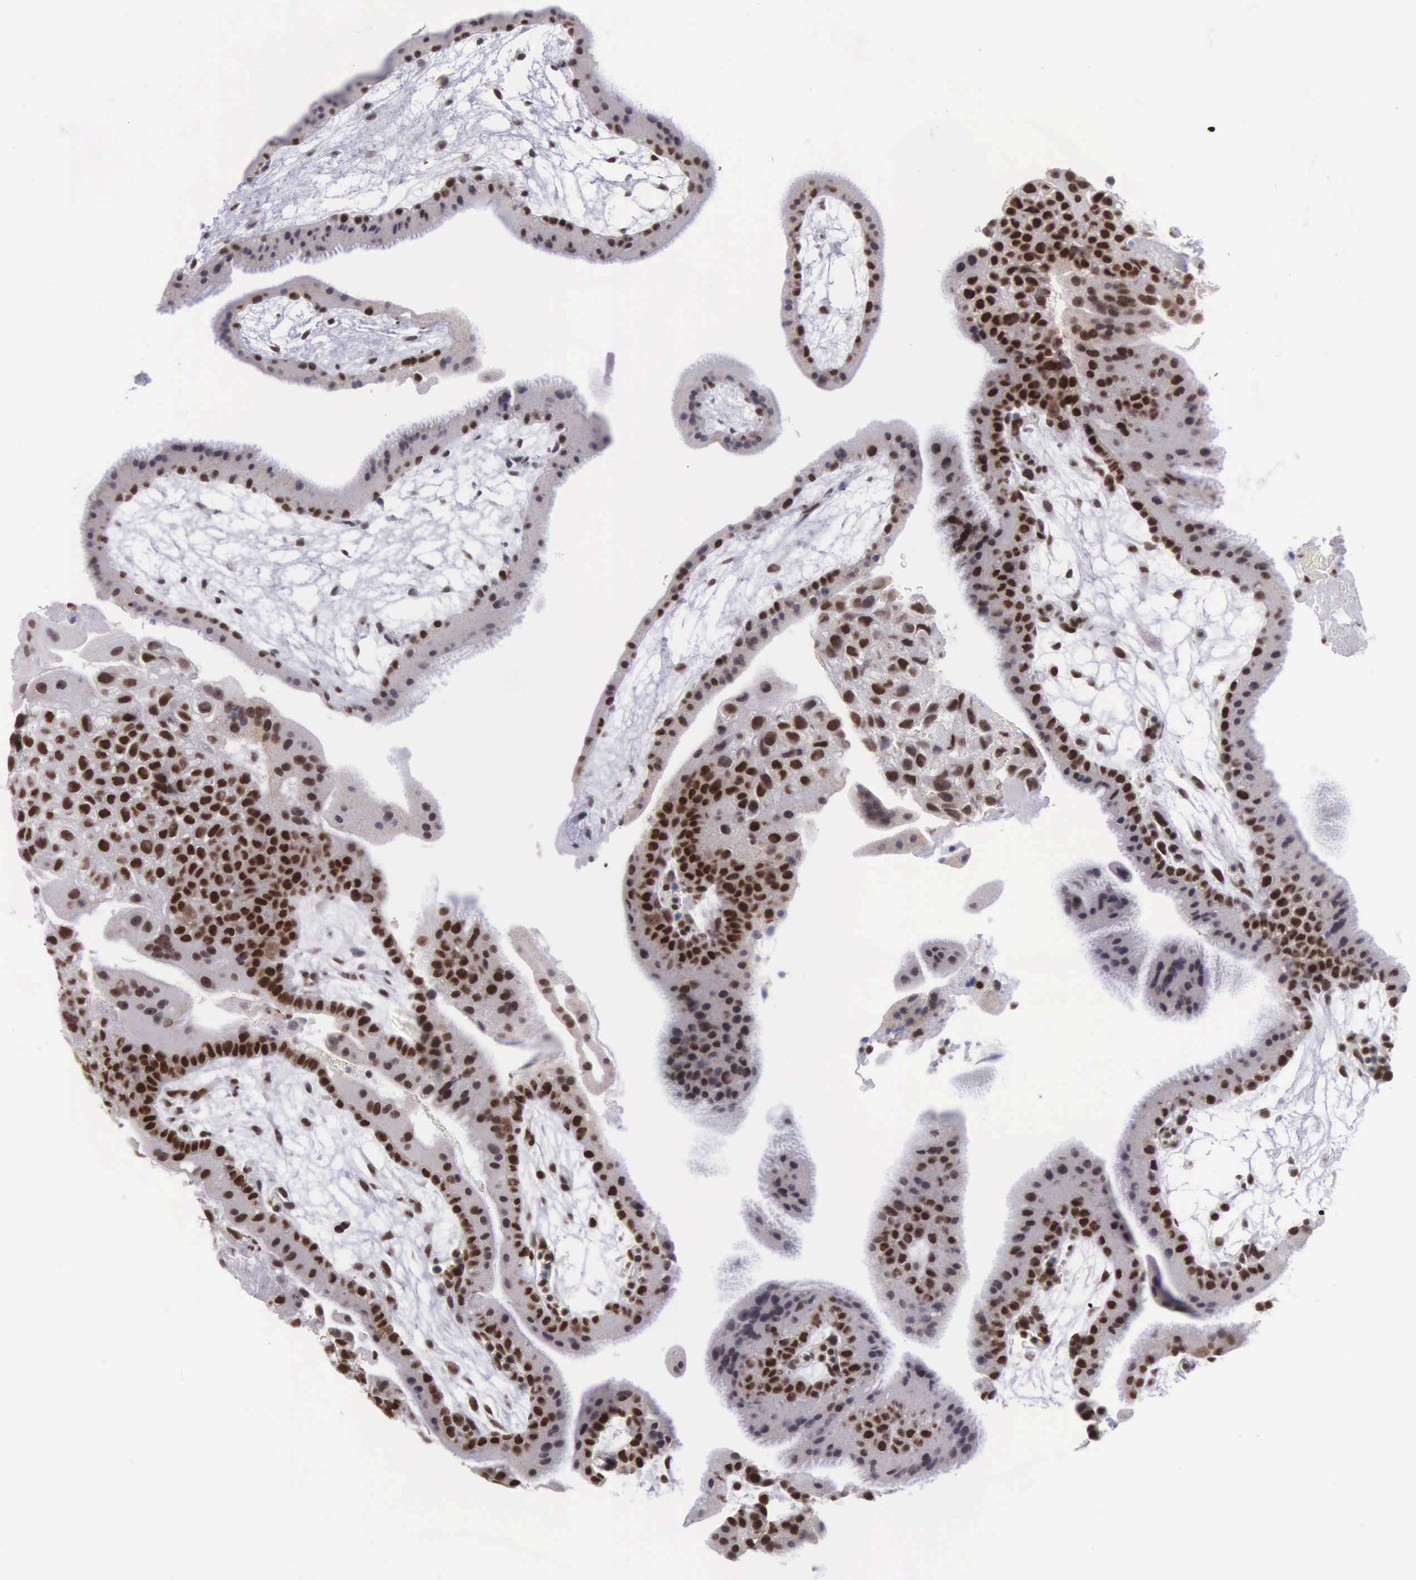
{"staining": {"intensity": "moderate", "quantity": "<25%", "location": "nuclear"}, "tissue": "placenta", "cell_type": "Decidual cells", "image_type": "normal", "snomed": [{"axis": "morphology", "description": "Normal tissue, NOS"}, {"axis": "topography", "description": "Placenta"}], "caption": "Immunohistochemistry (DAB (3,3'-diaminobenzidine)) staining of benign placenta reveals moderate nuclear protein staining in approximately <25% of decidual cells. The protein is shown in brown color, while the nuclei are stained blue.", "gene": "VRK1", "patient": {"sex": "female", "age": 19}}